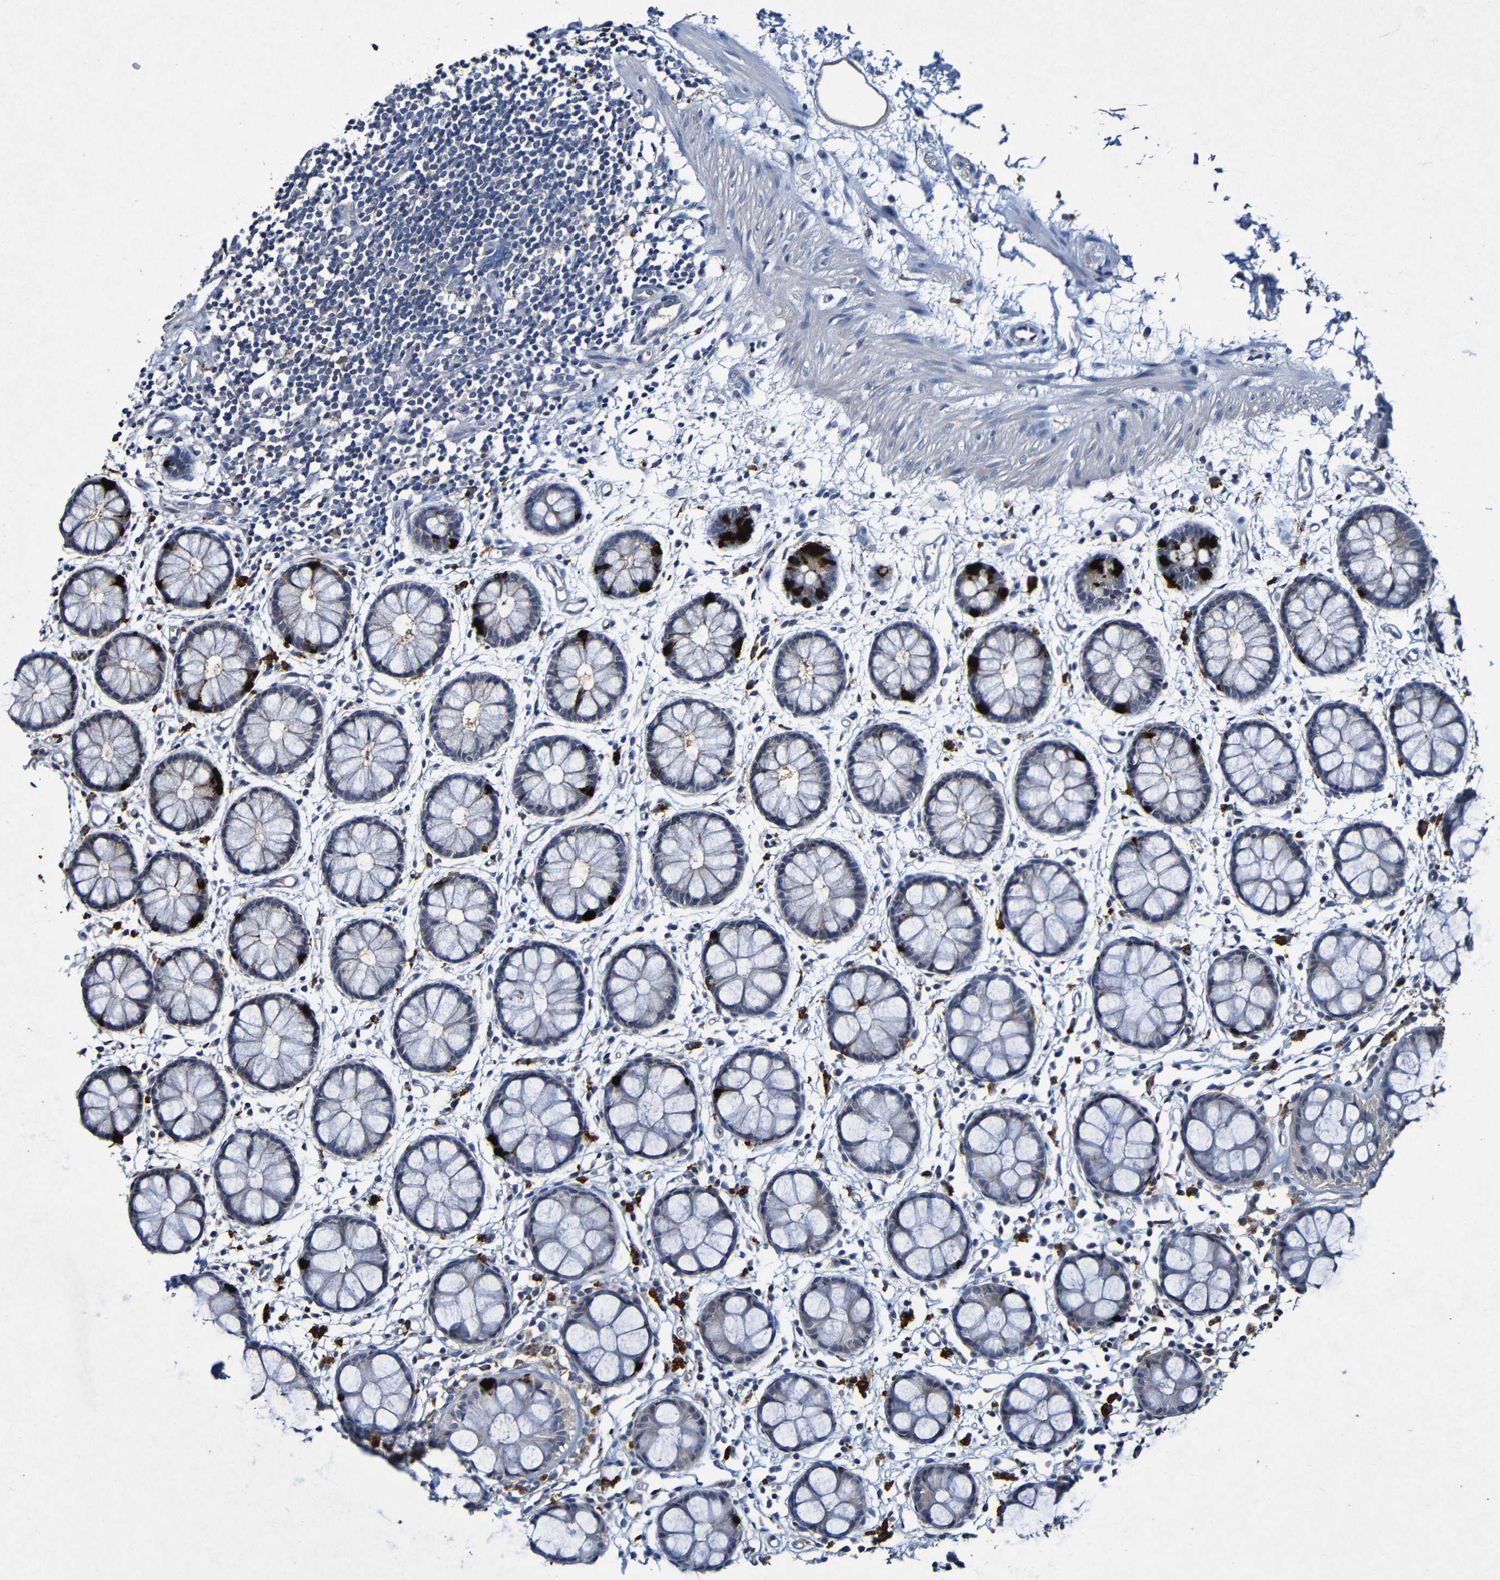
{"staining": {"intensity": "strong", "quantity": "<25%", "location": "cytoplasmic/membranous"}, "tissue": "rectum", "cell_type": "Glandular cells", "image_type": "normal", "snomed": [{"axis": "morphology", "description": "Normal tissue, NOS"}, {"axis": "topography", "description": "Rectum"}], "caption": "Protein staining exhibits strong cytoplasmic/membranous staining in approximately <25% of glandular cells in unremarkable rectum.", "gene": "LRRC70", "patient": {"sex": "female", "age": 66}}